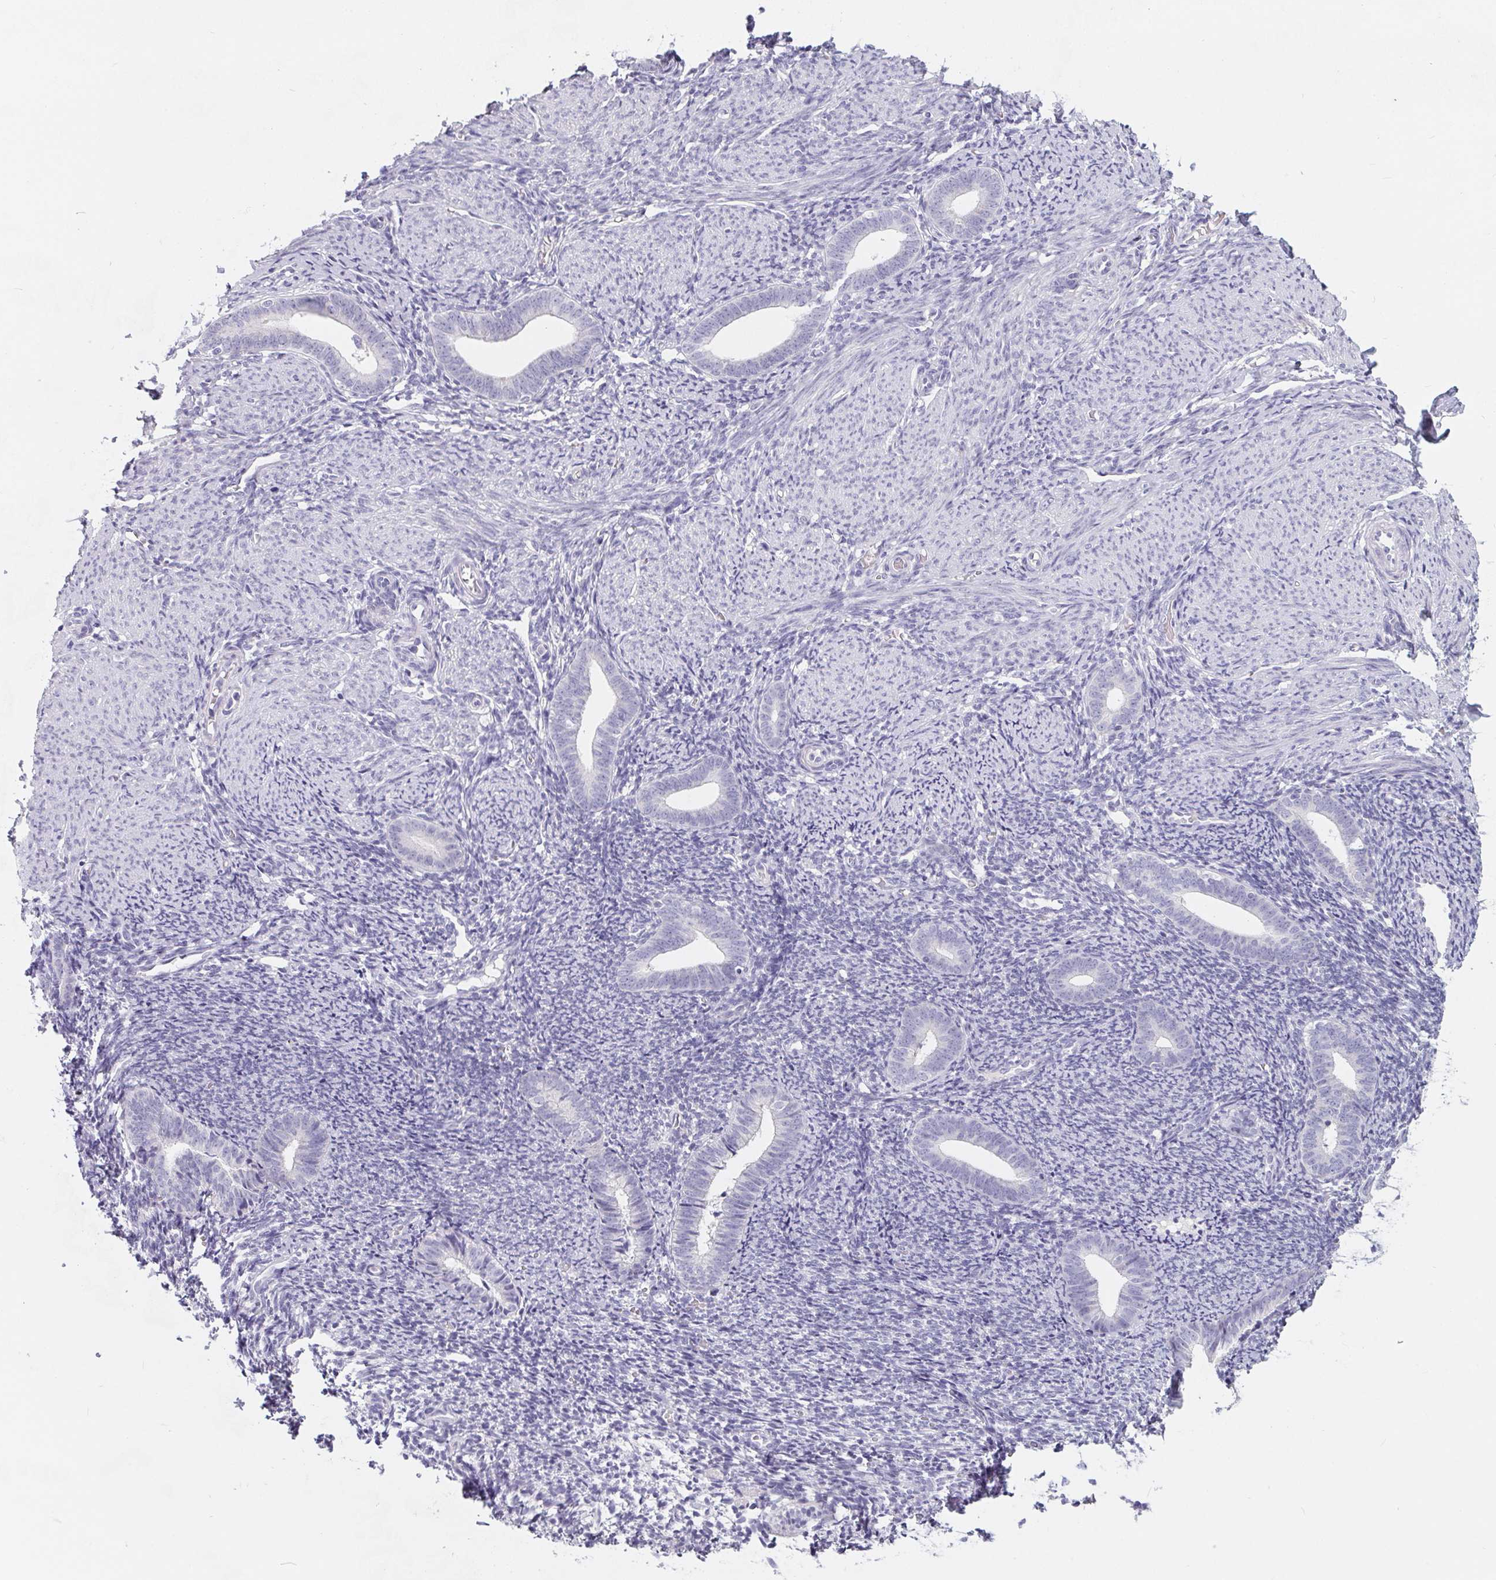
{"staining": {"intensity": "negative", "quantity": "none", "location": "none"}, "tissue": "endometrium", "cell_type": "Cells in endometrial stroma", "image_type": "normal", "snomed": [{"axis": "morphology", "description": "Normal tissue, NOS"}, {"axis": "topography", "description": "Endometrium"}], "caption": "Protein analysis of benign endometrium shows no significant positivity in cells in endometrial stroma.", "gene": "FDX1", "patient": {"sex": "female", "age": 39}}